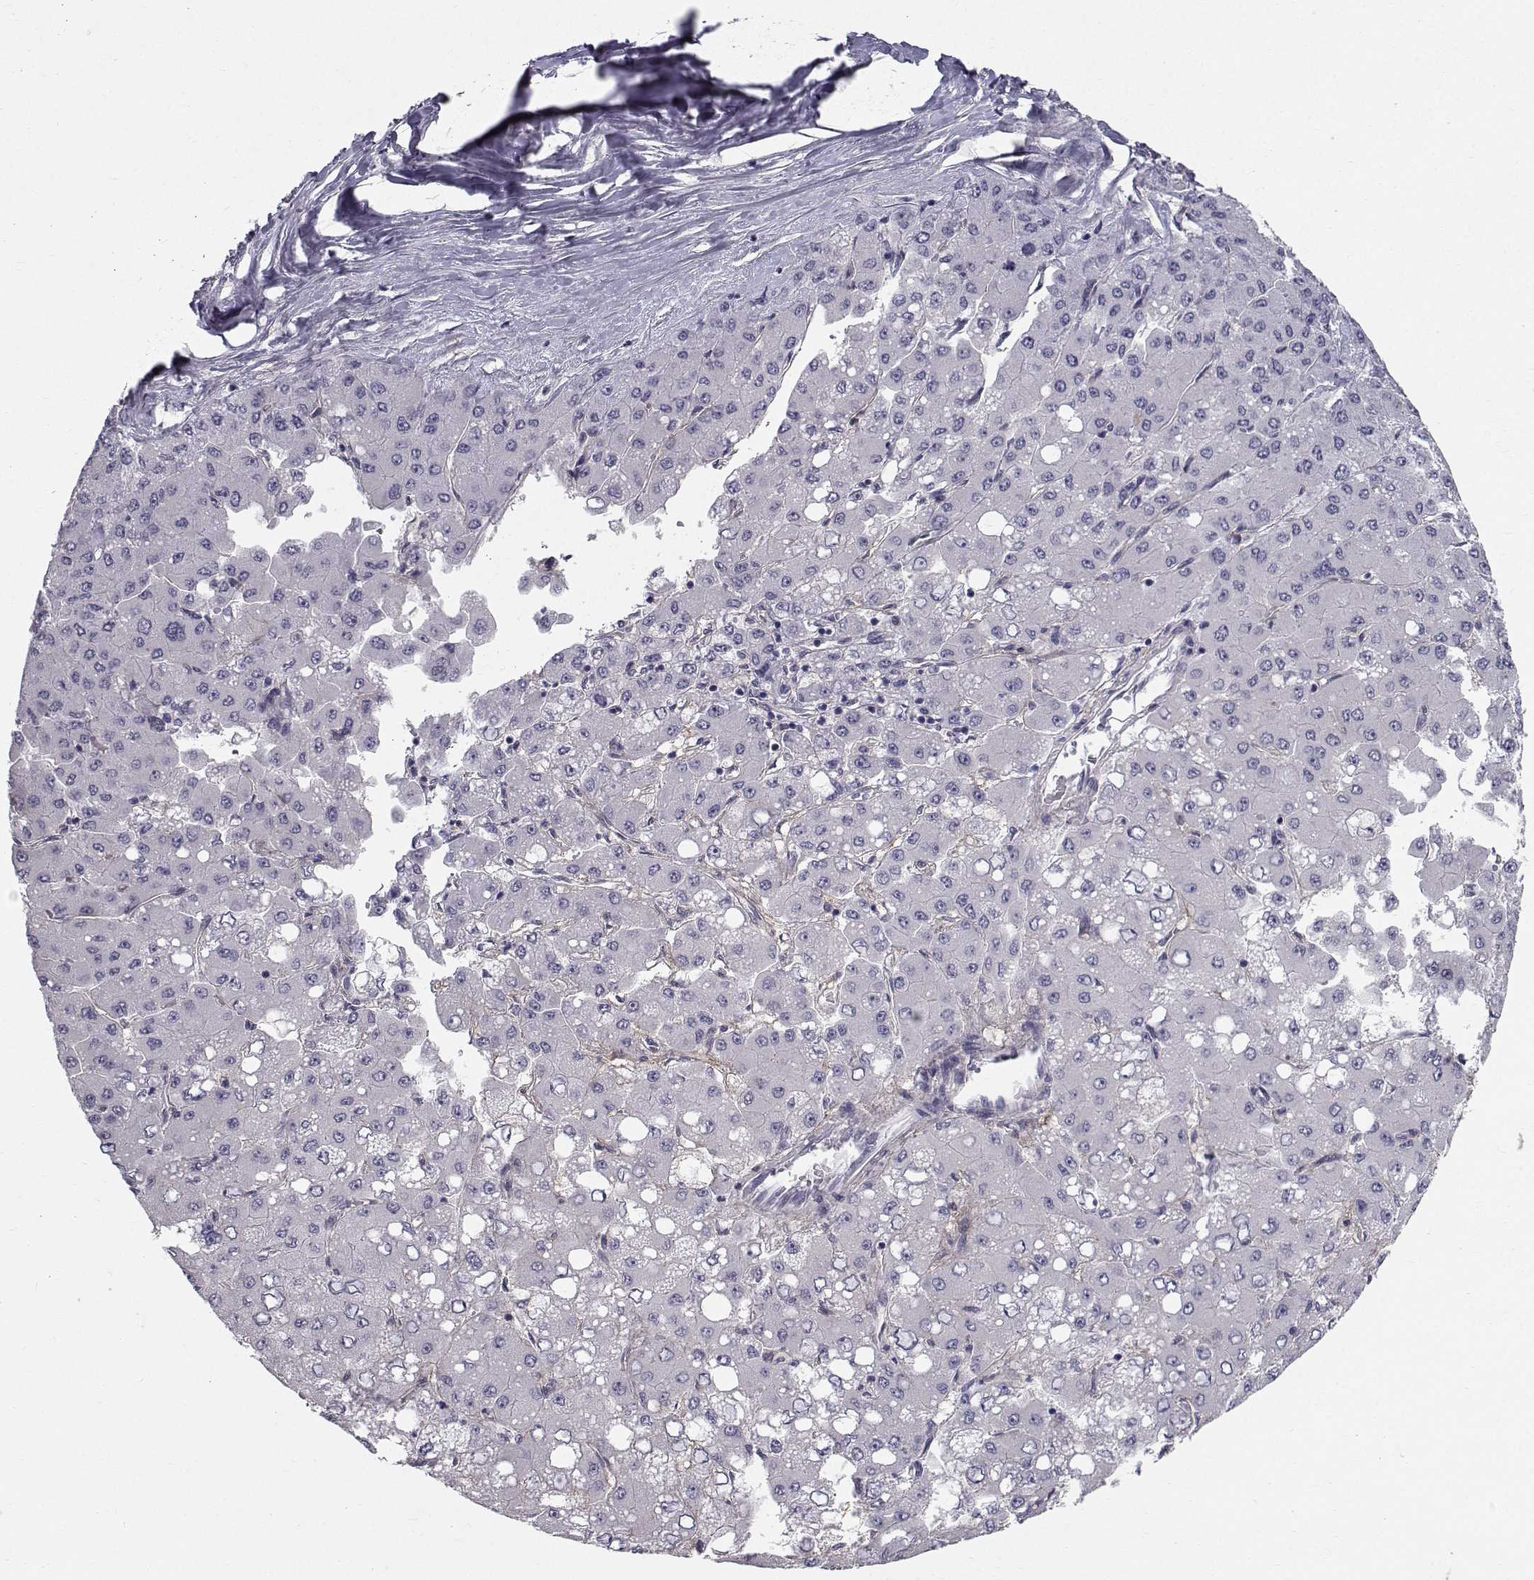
{"staining": {"intensity": "negative", "quantity": "none", "location": "none"}, "tissue": "liver cancer", "cell_type": "Tumor cells", "image_type": "cancer", "snomed": [{"axis": "morphology", "description": "Carcinoma, Hepatocellular, NOS"}, {"axis": "topography", "description": "Liver"}], "caption": "Hepatocellular carcinoma (liver) stained for a protein using immunohistochemistry shows no expression tumor cells.", "gene": "SPDYE4", "patient": {"sex": "male", "age": 40}}